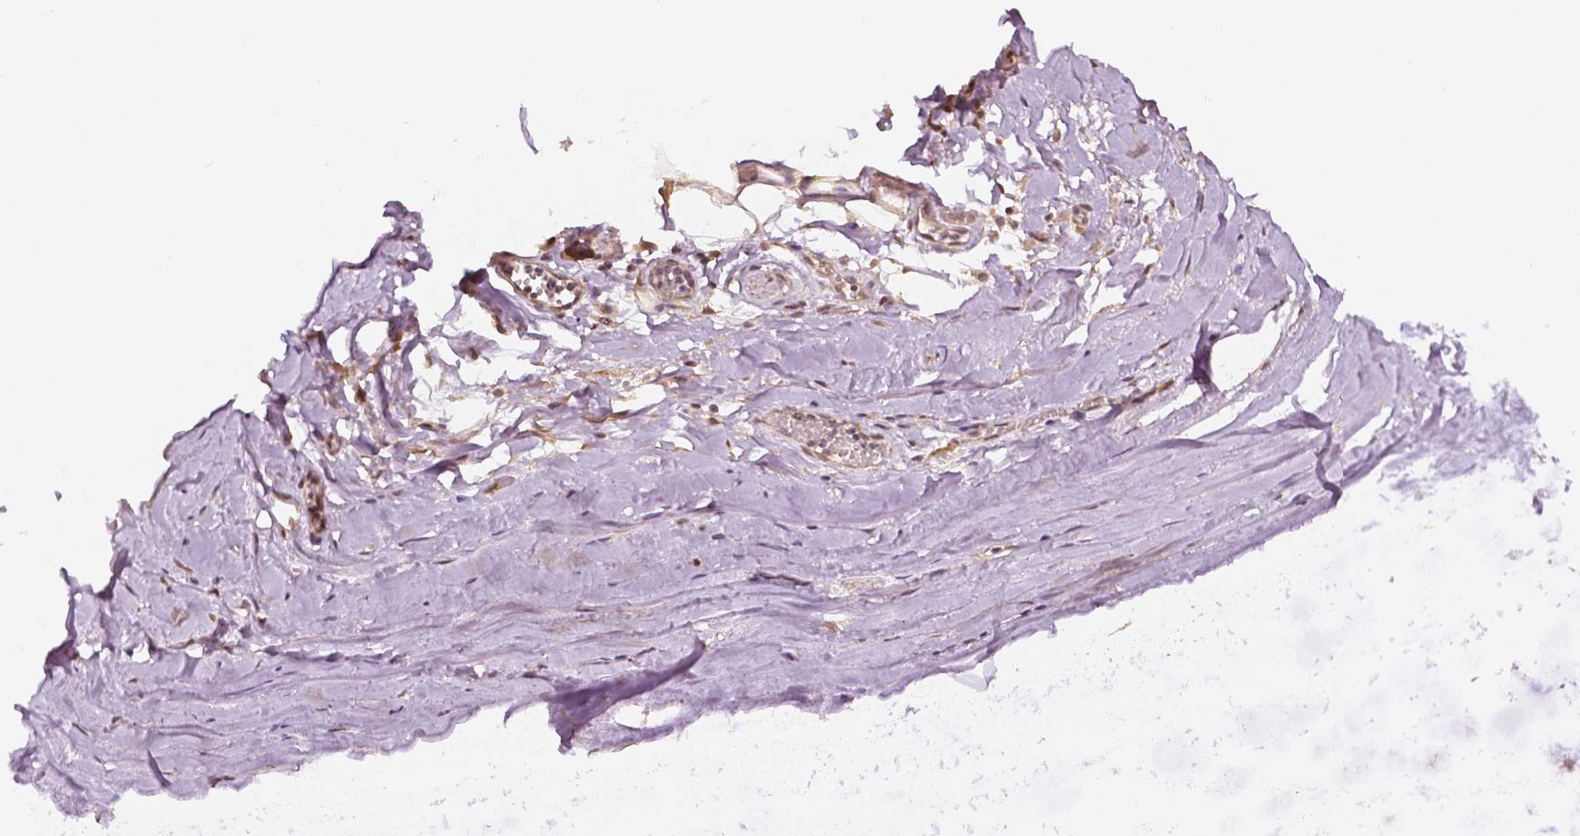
{"staining": {"intensity": "moderate", "quantity": "<25%", "location": "cytoplasmic/membranous"}, "tissue": "adipose tissue", "cell_type": "Adipocytes", "image_type": "normal", "snomed": [{"axis": "morphology", "description": "Normal tissue, NOS"}, {"axis": "topography", "description": "Cartilage tissue"}, {"axis": "topography", "description": "Nasopharynx"}, {"axis": "topography", "description": "Thyroid gland"}], "caption": "Immunohistochemical staining of benign human adipose tissue demonstrates low levels of moderate cytoplasmic/membranous staining in about <25% of adipocytes.", "gene": "MAP1LC3B", "patient": {"sex": "male", "age": 63}}